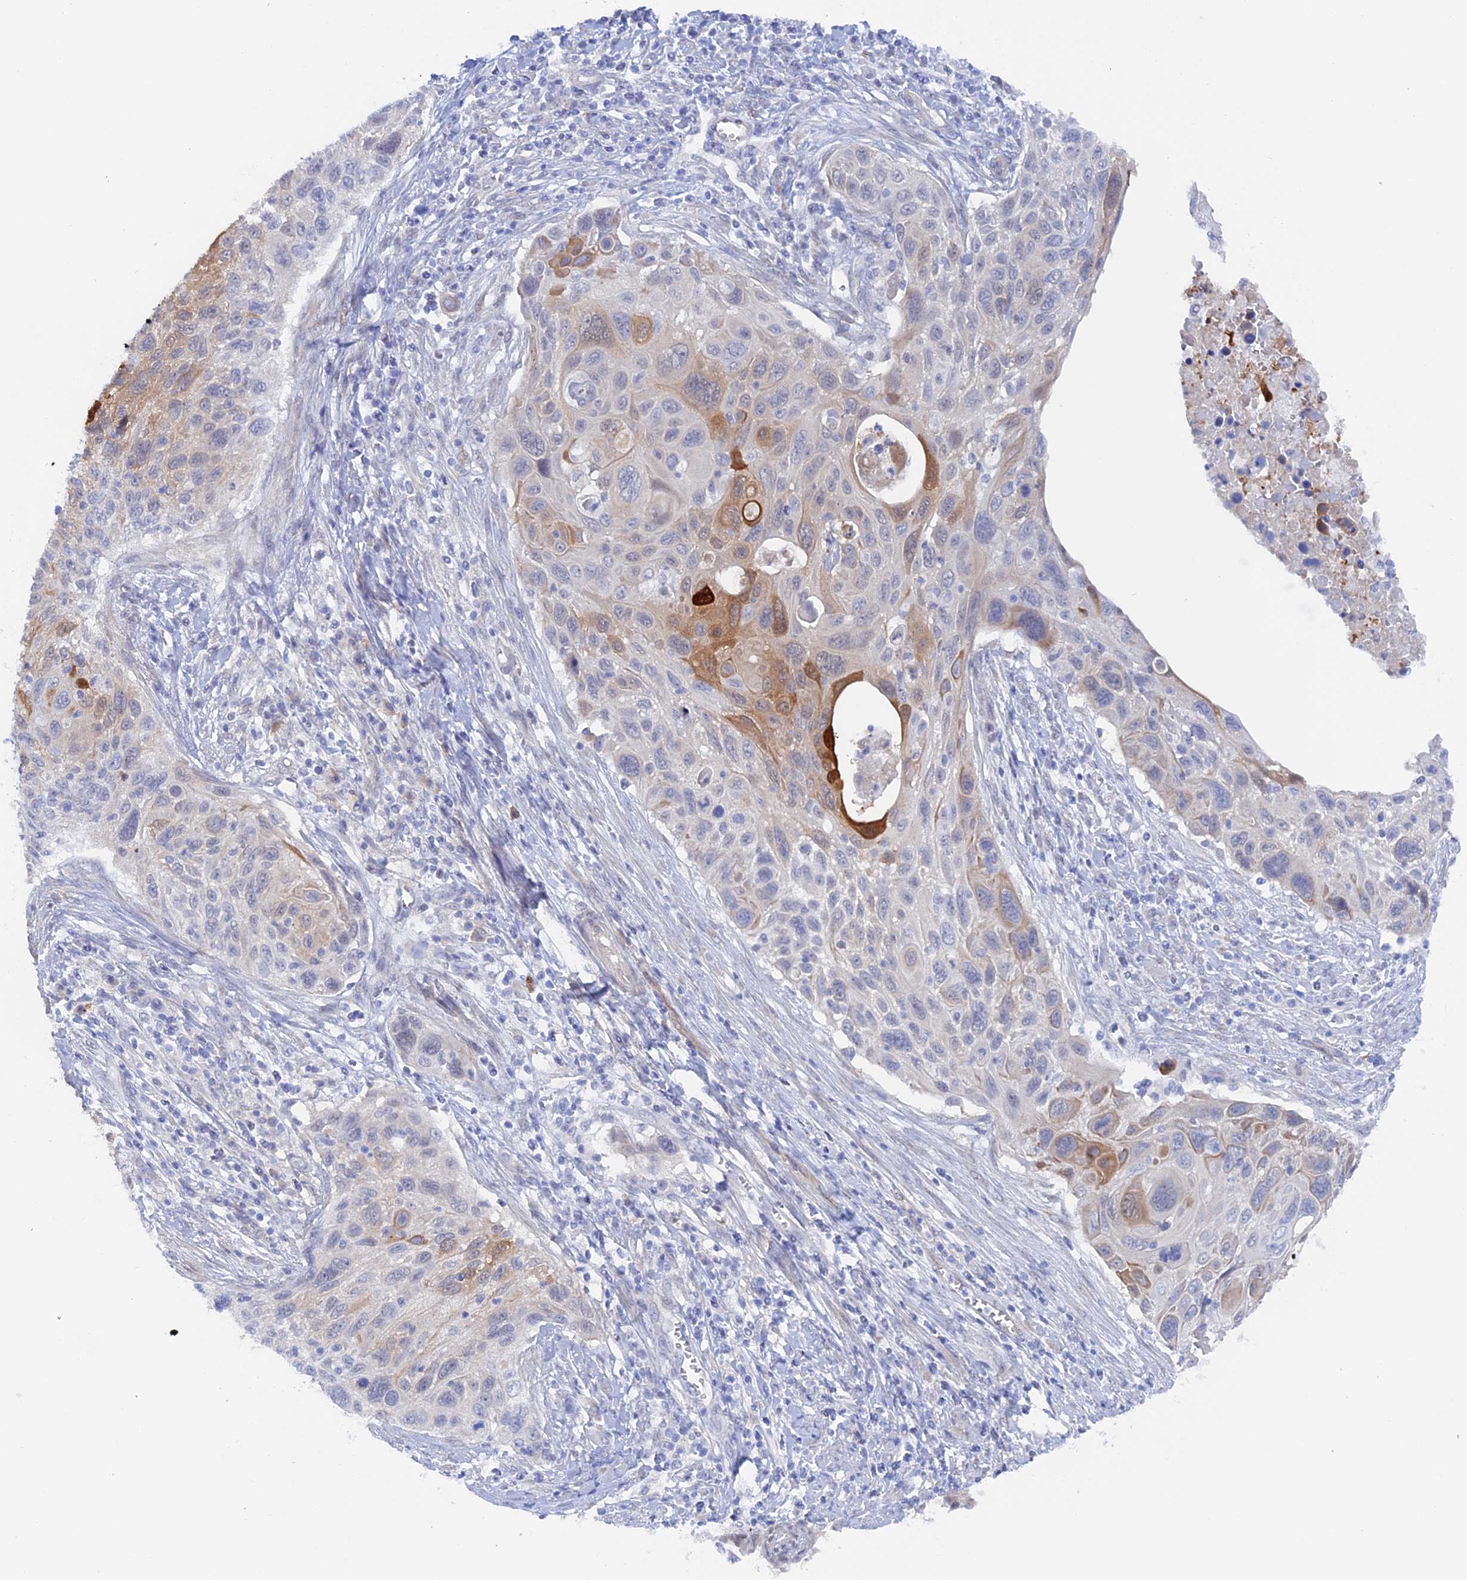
{"staining": {"intensity": "moderate", "quantity": "<25%", "location": "cytoplasmic/membranous"}, "tissue": "cervical cancer", "cell_type": "Tumor cells", "image_type": "cancer", "snomed": [{"axis": "morphology", "description": "Squamous cell carcinoma, NOS"}, {"axis": "topography", "description": "Cervix"}], "caption": "Cervical cancer (squamous cell carcinoma) stained with a protein marker displays moderate staining in tumor cells.", "gene": "DACT3", "patient": {"sex": "female", "age": 70}}